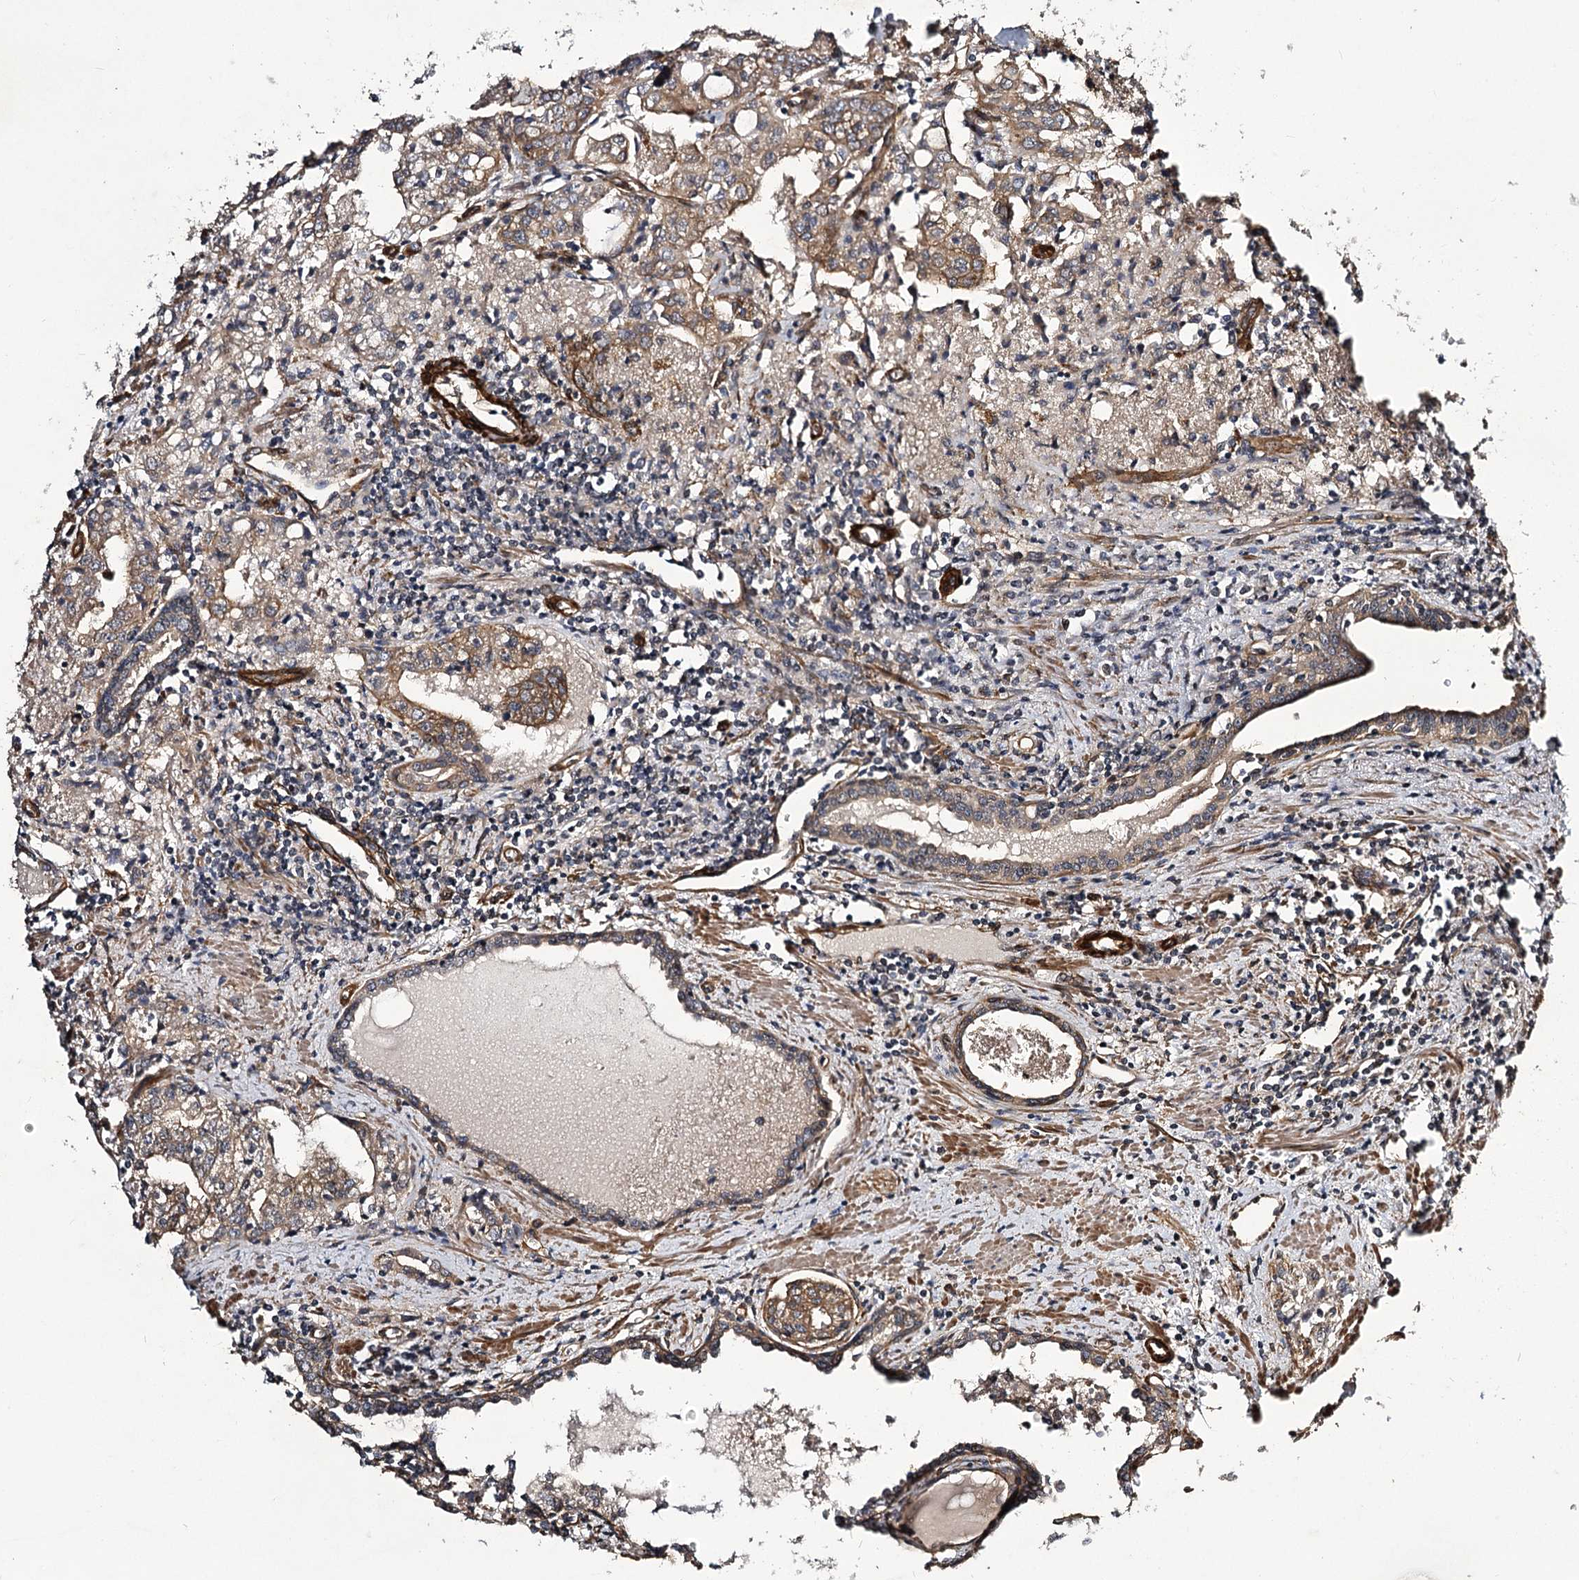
{"staining": {"intensity": "moderate", "quantity": ">75%", "location": "cytoplasmic/membranous"}, "tissue": "prostate cancer", "cell_type": "Tumor cells", "image_type": "cancer", "snomed": [{"axis": "morphology", "description": "Adenocarcinoma, High grade"}, {"axis": "topography", "description": "Prostate"}], "caption": "This photomicrograph demonstrates IHC staining of human prostate cancer (high-grade adenocarcinoma), with medium moderate cytoplasmic/membranous positivity in about >75% of tumor cells.", "gene": "MYO1C", "patient": {"sex": "male", "age": 68}}